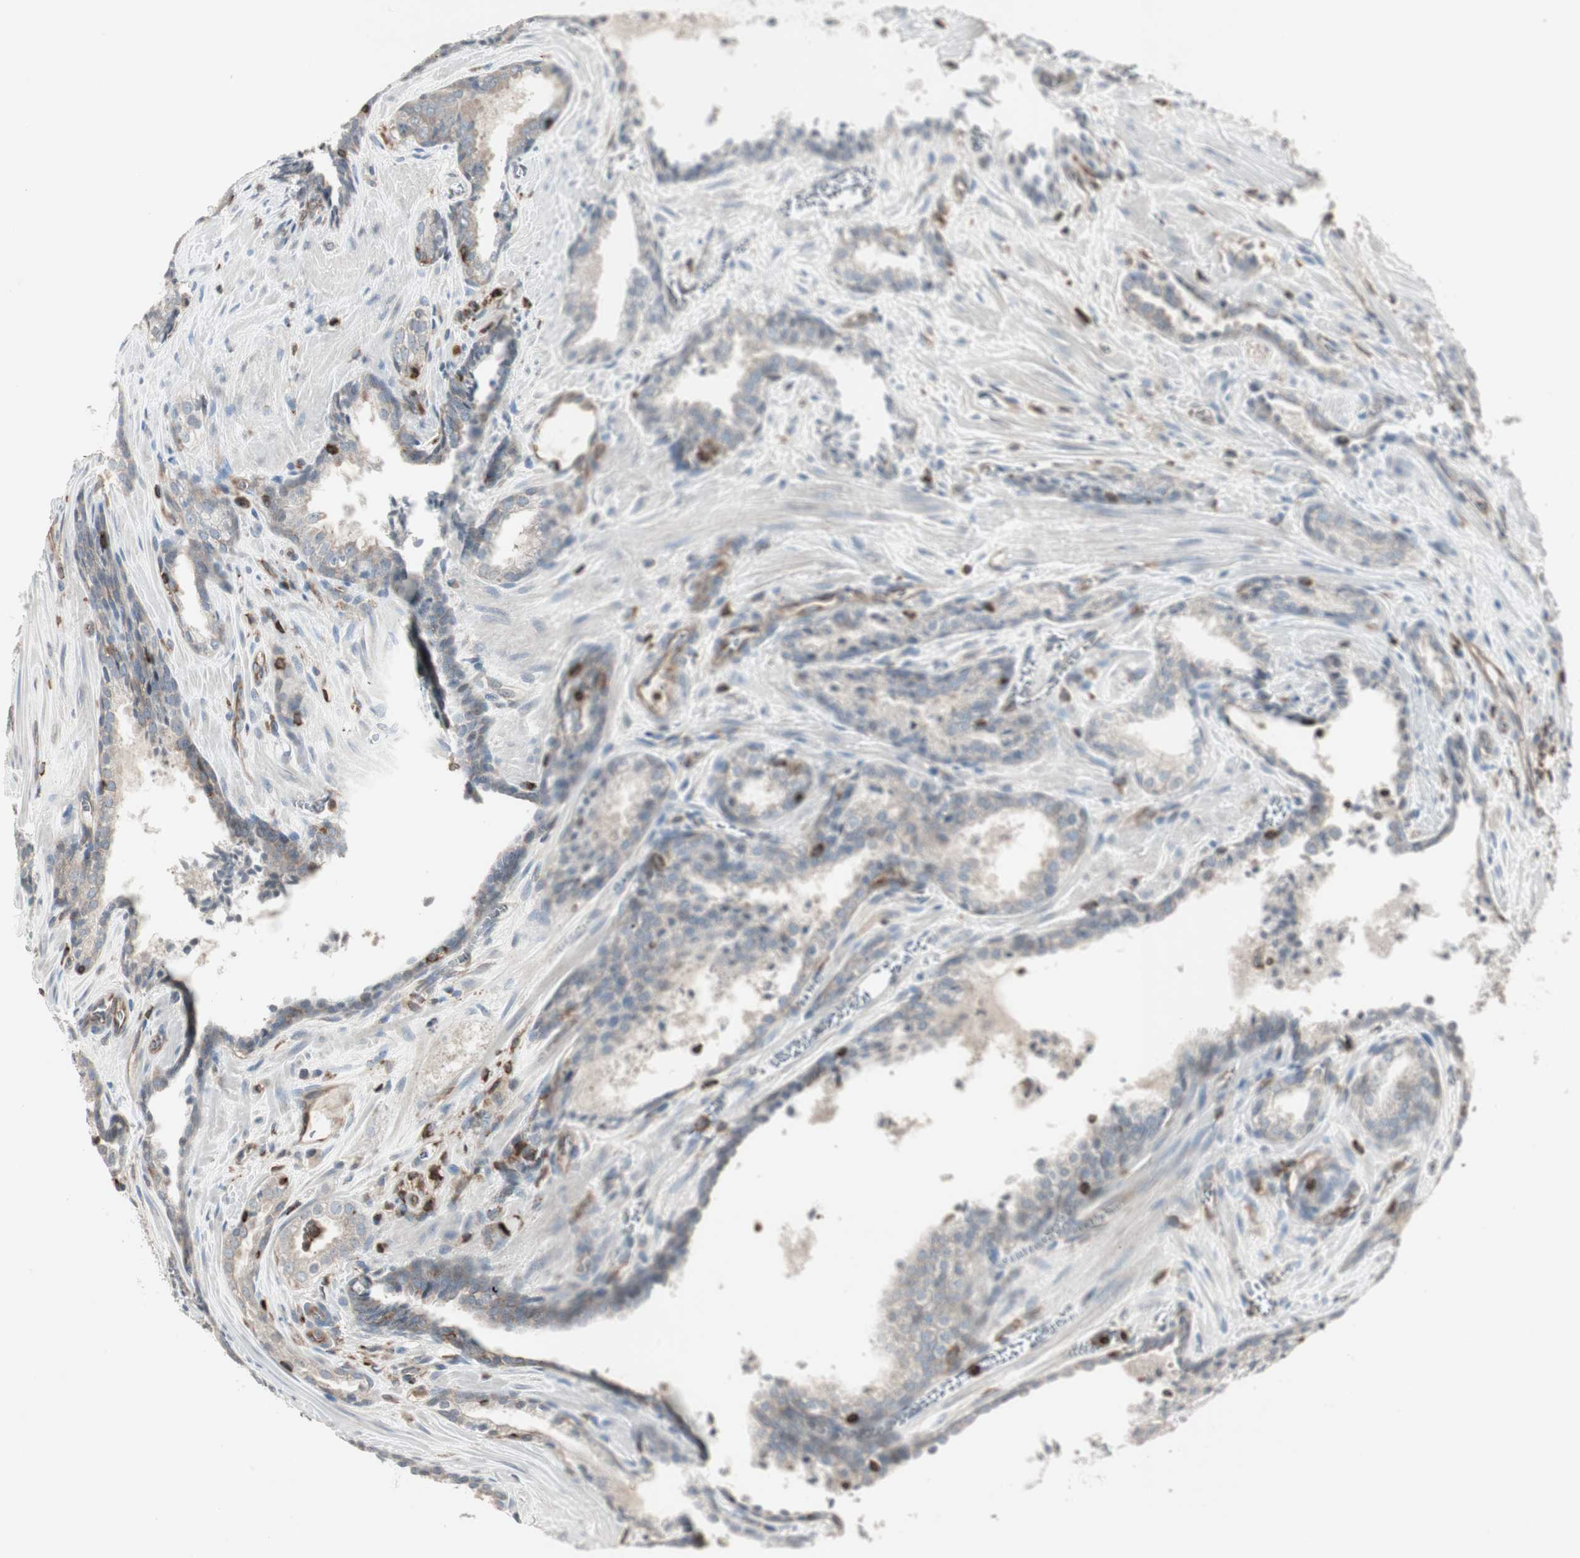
{"staining": {"intensity": "weak", "quantity": "25%-75%", "location": "cytoplasmic/membranous"}, "tissue": "prostate cancer", "cell_type": "Tumor cells", "image_type": "cancer", "snomed": [{"axis": "morphology", "description": "Adenocarcinoma, Low grade"}, {"axis": "topography", "description": "Prostate"}], "caption": "Approximately 25%-75% of tumor cells in prostate low-grade adenocarcinoma show weak cytoplasmic/membranous protein expression as visualized by brown immunohistochemical staining.", "gene": "ARHGEF1", "patient": {"sex": "male", "age": 60}}